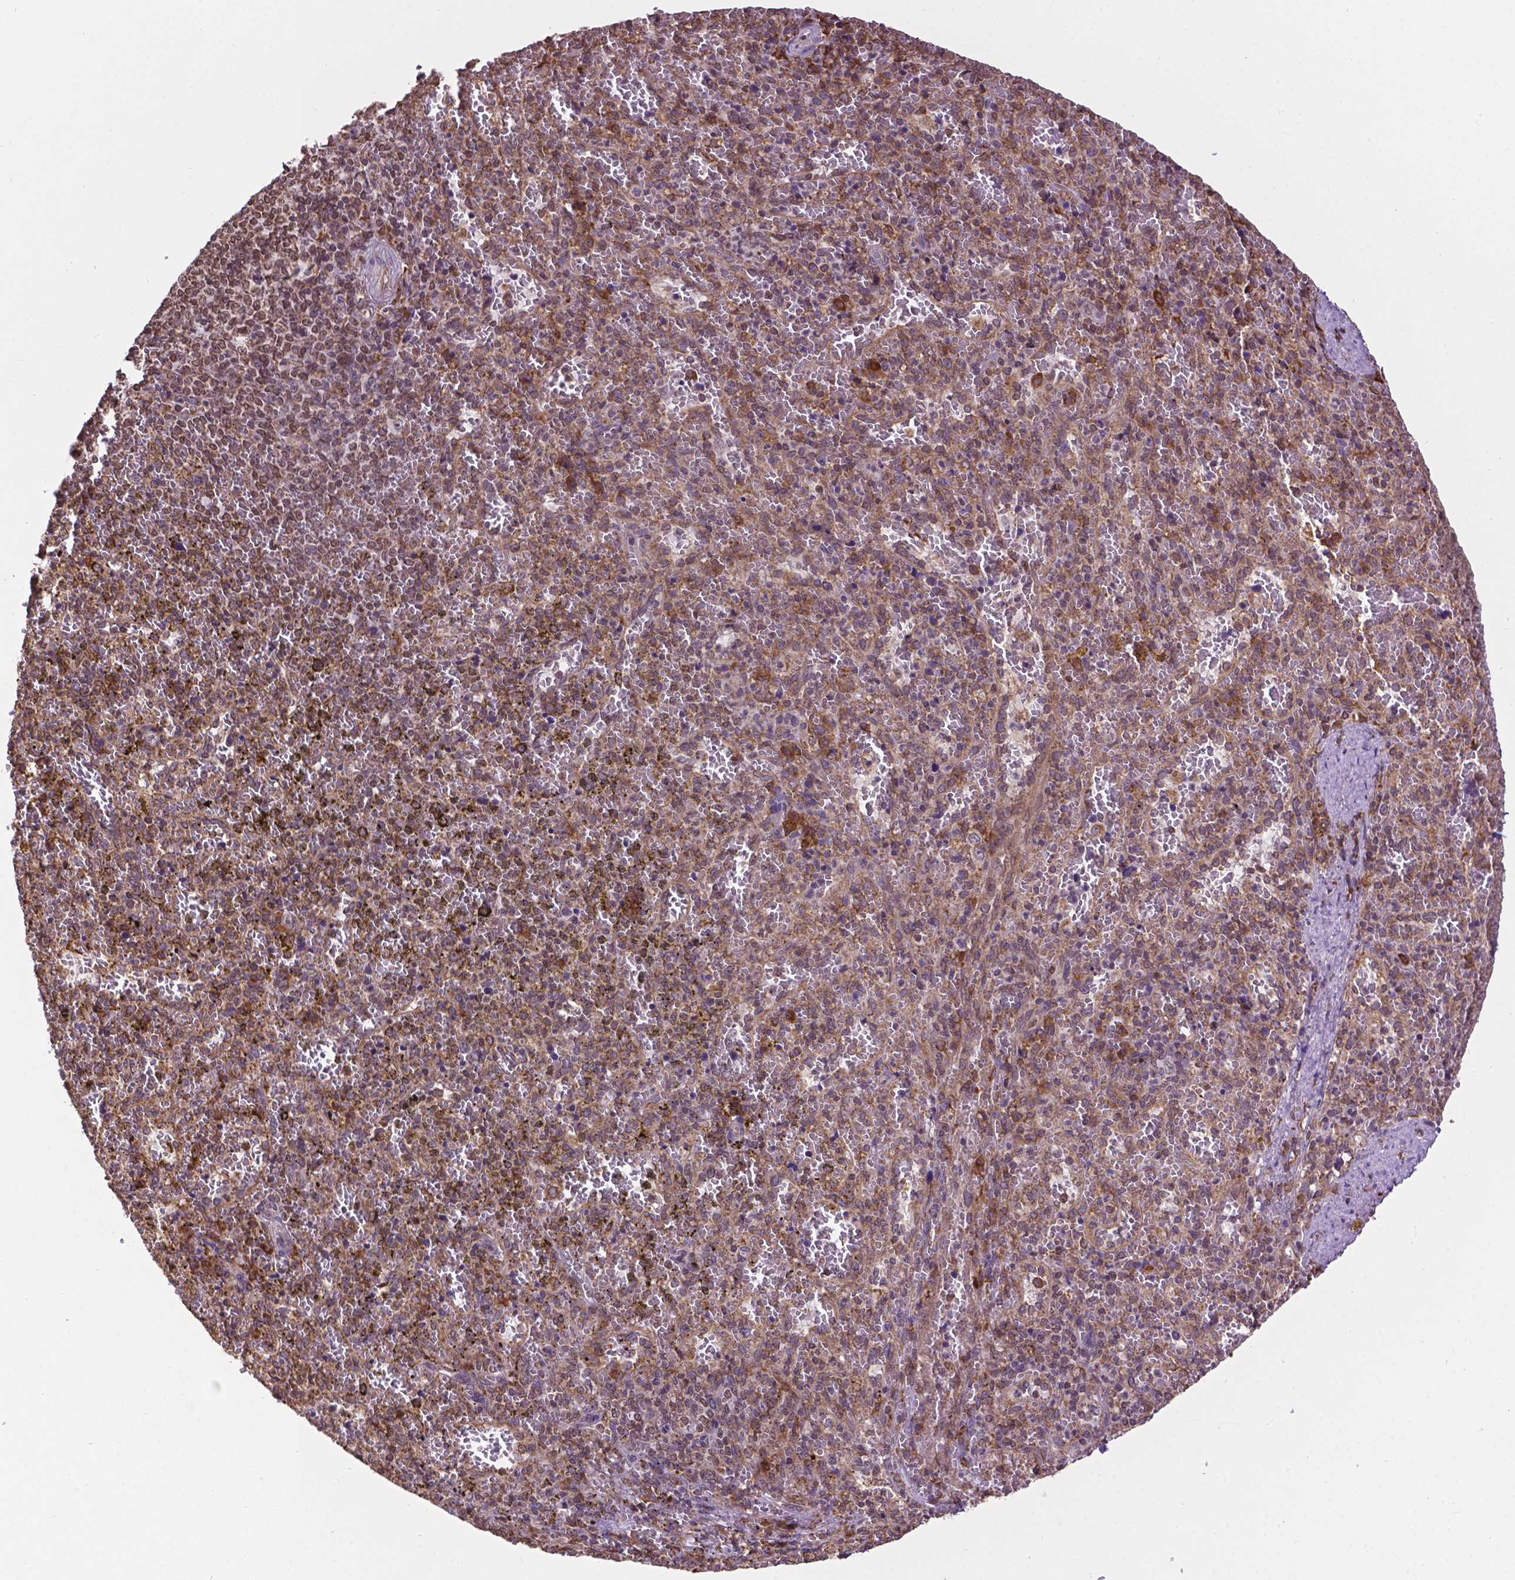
{"staining": {"intensity": "moderate", "quantity": "25%-75%", "location": "cytoplasmic/membranous"}, "tissue": "spleen", "cell_type": "Cells in red pulp", "image_type": "normal", "snomed": [{"axis": "morphology", "description": "Normal tissue, NOS"}, {"axis": "topography", "description": "Spleen"}], "caption": "High-power microscopy captured an IHC image of benign spleen, revealing moderate cytoplasmic/membranous positivity in about 25%-75% of cells in red pulp.", "gene": "GANAB", "patient": {"sex": "female", "age": 50}}